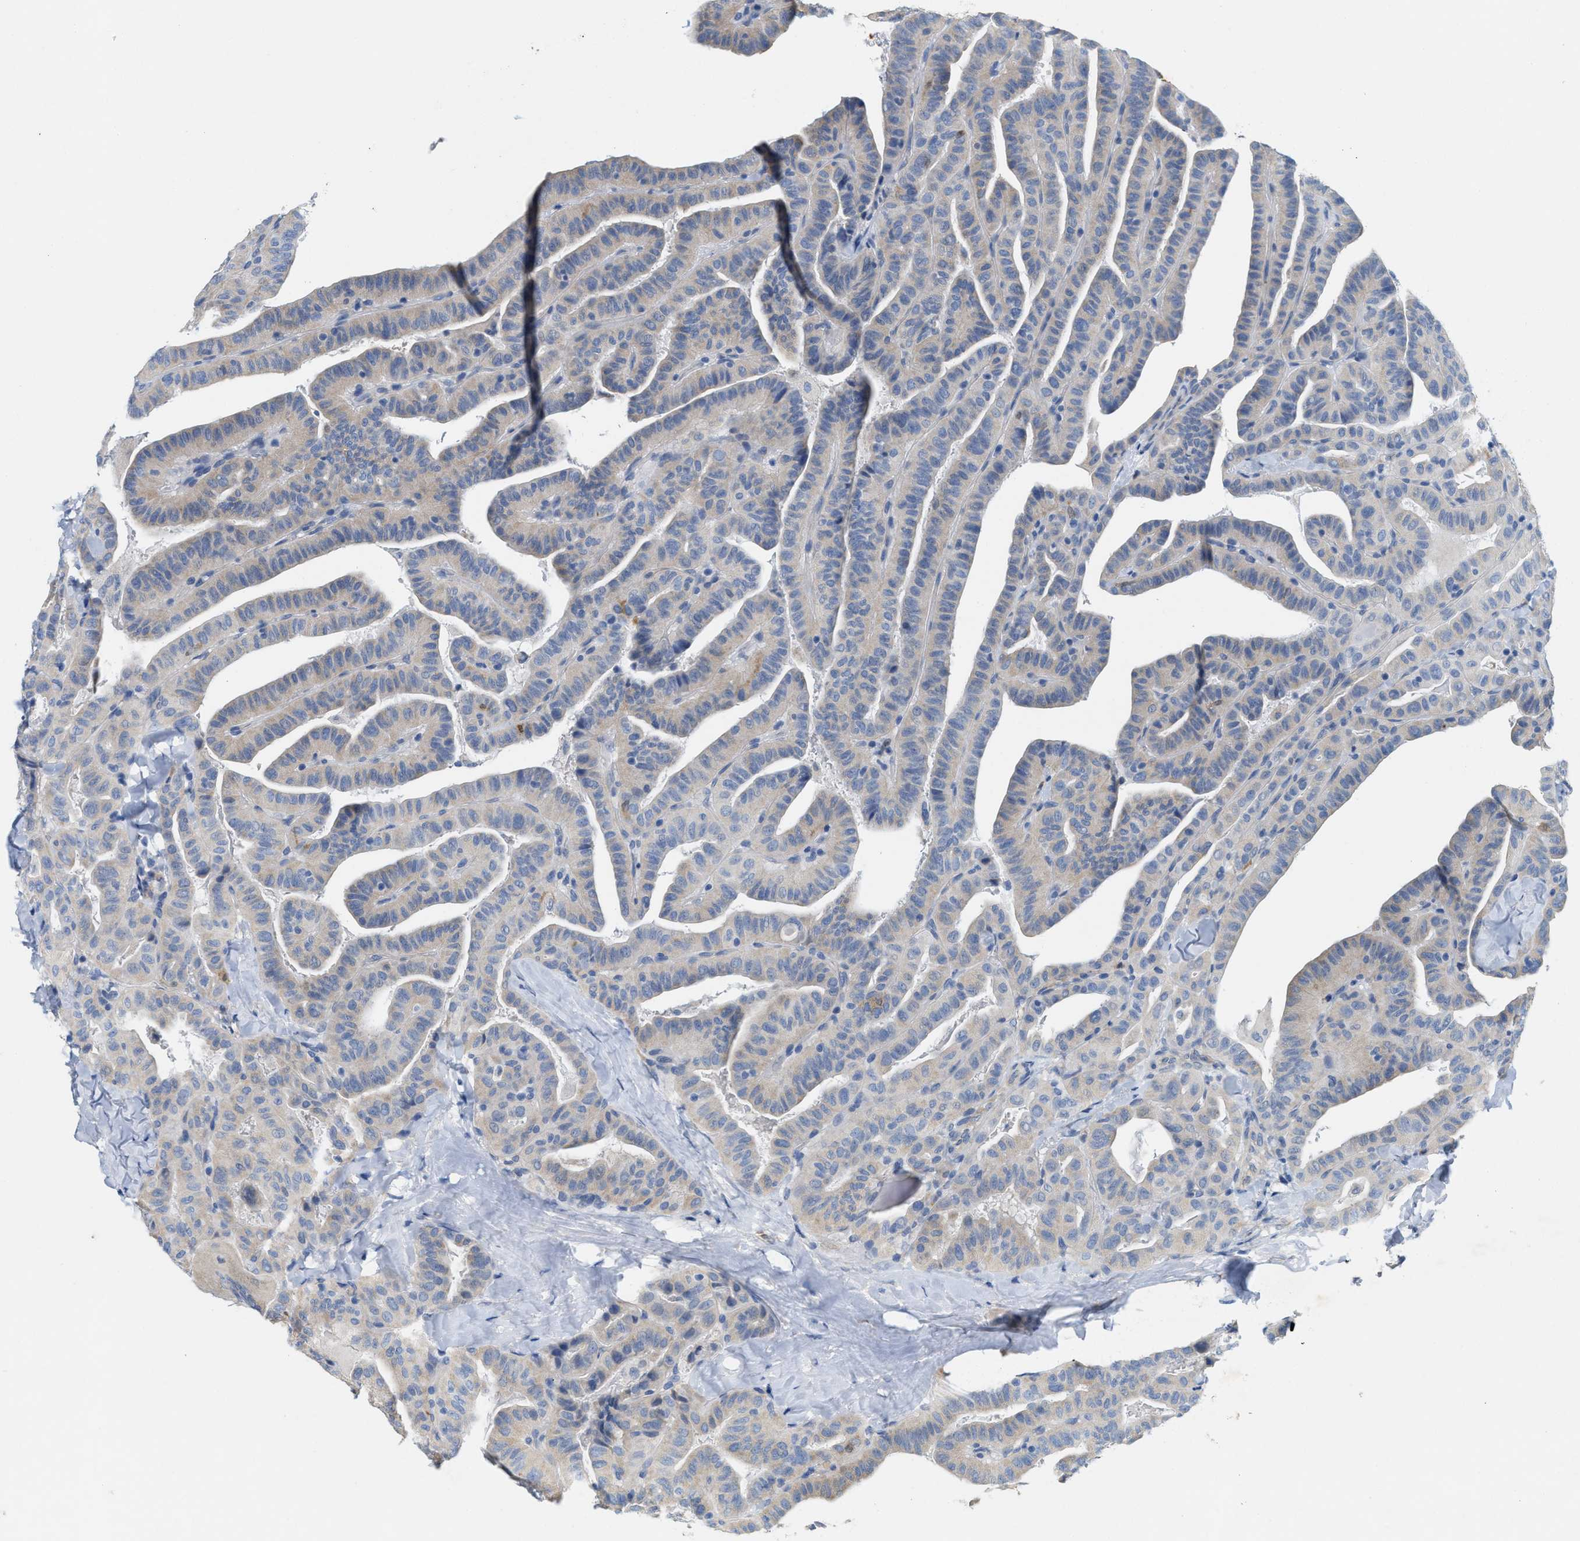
{"staining": {"intensity": "negative", "quantity": "none", "location": "none"}, "tissue": "thyroid cancer", "cell_type": "Tumor cells", "image_type": "cancer", "snomed": [{"axis": "morphology", "description": "Papillary adenocarcinoma, NOS"}, {"axis": "topography", "description": "Thyroid gland"}], "caption": "Immunohistochemistry (IHC) histopathology image of neoplastic tissue: human thyroid papillary adenocarcinoma stained with DAB (3,3'-diaminobenzidine) demonstrates no significant protein staining in tumor cells. (Brightfield microscopy of DAB IHC at high magnification).", "gene": "CPA2", "patient": {"sex": "male", "age": 77}}